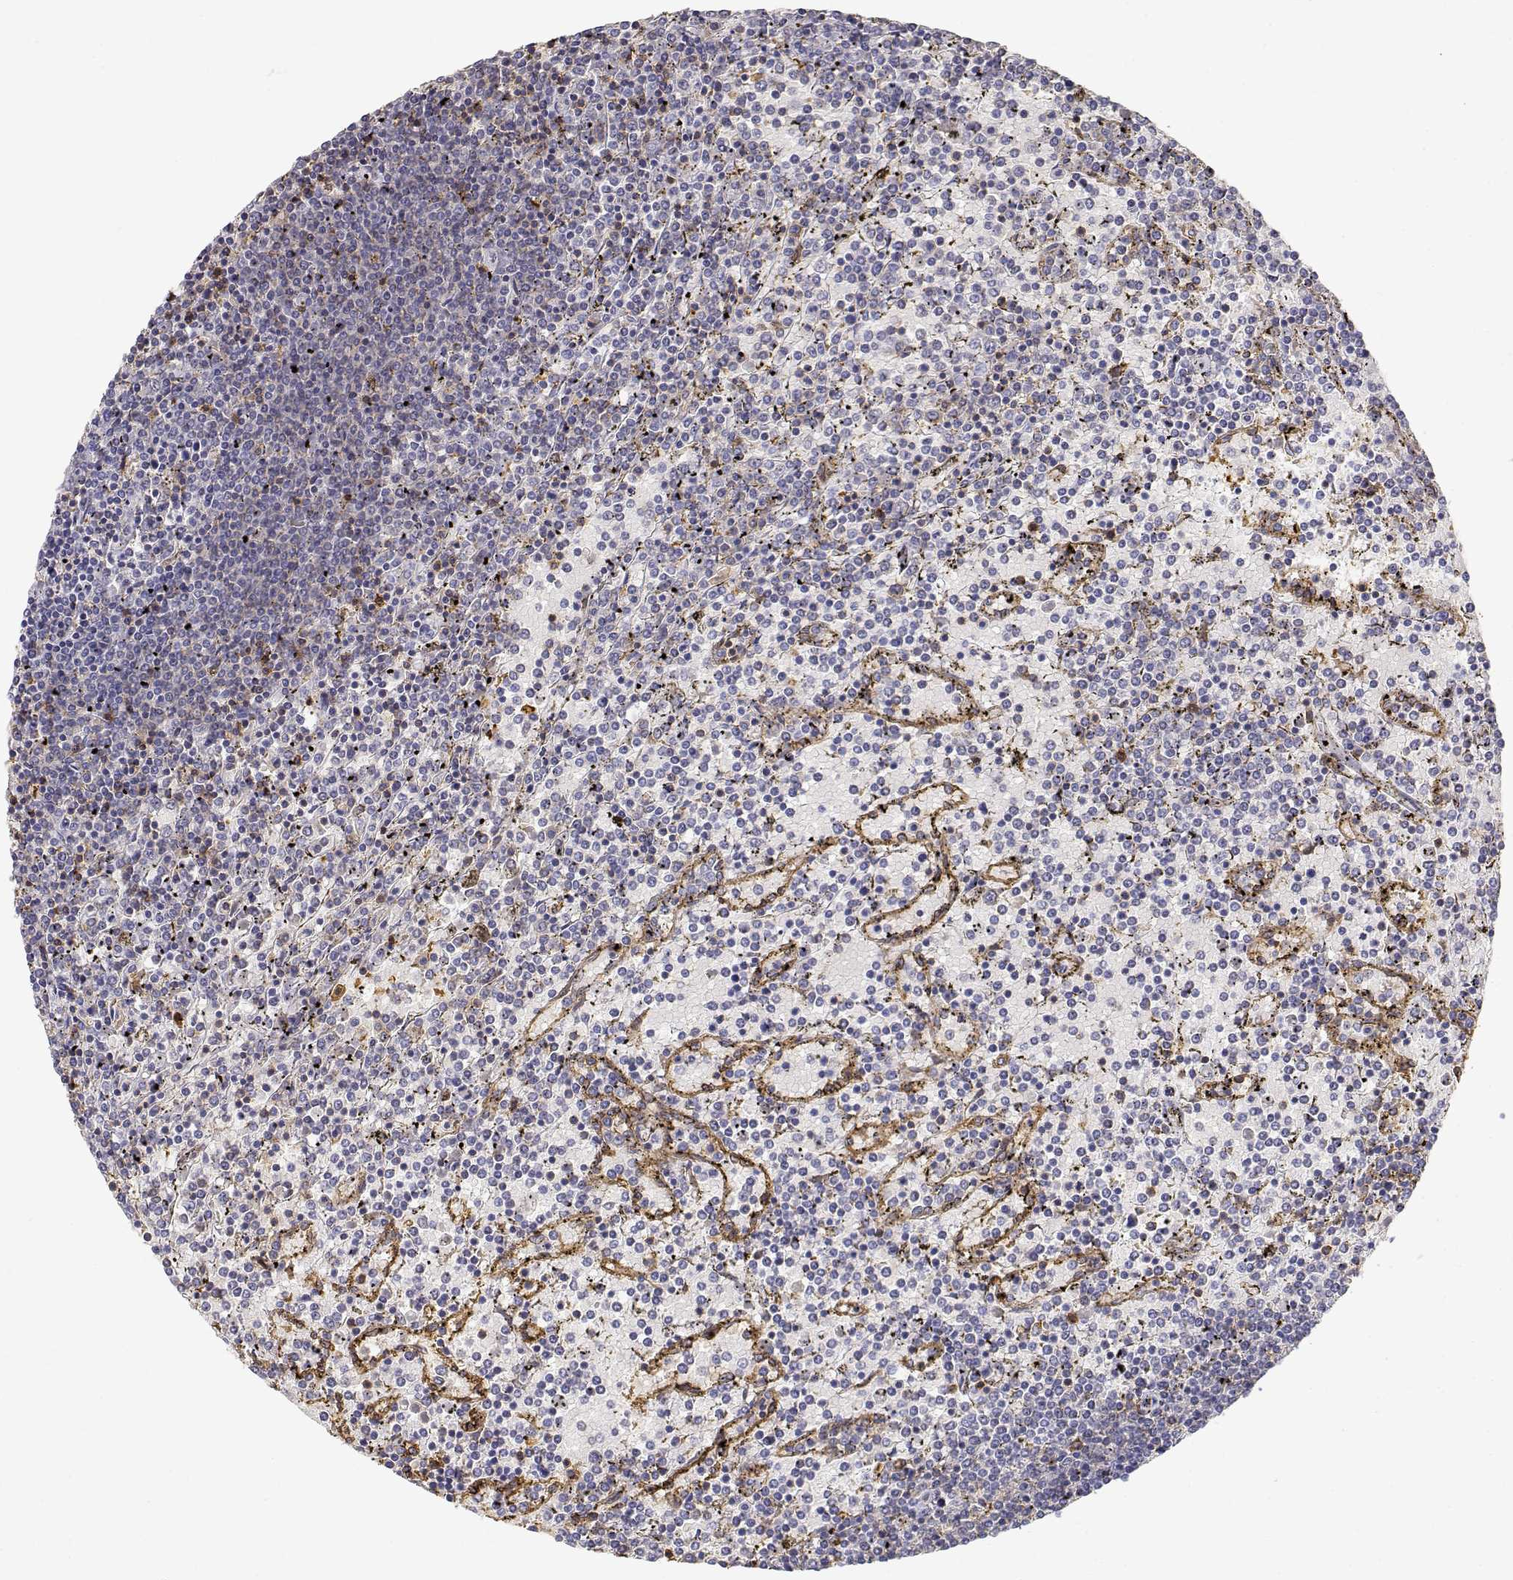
{"staining": {"intensity": "negative", "quantity": "none", "location": "none"}, "tissue": "lymphoma", "cell_type": "Tumor cells", "image_type": "cancer", "snomed": [{"axis": "morphology", "description": "Malignant lymphoma, non-Hodgkin's type, Low grade"}, {"axis": "topography", "description": "Spleen"}], "caption": "Protein analysis of malignant lymphoma, non-Hodgkin's type (low-grade) exhibits no significant expression in tumor cells. (DAB (3,3'-diaminobenzidine) immunohistochemistry visualized using brightfield microscopy, high magnification).", "gene": "ADA", "patient": {"sex": "female", "age": 77}}